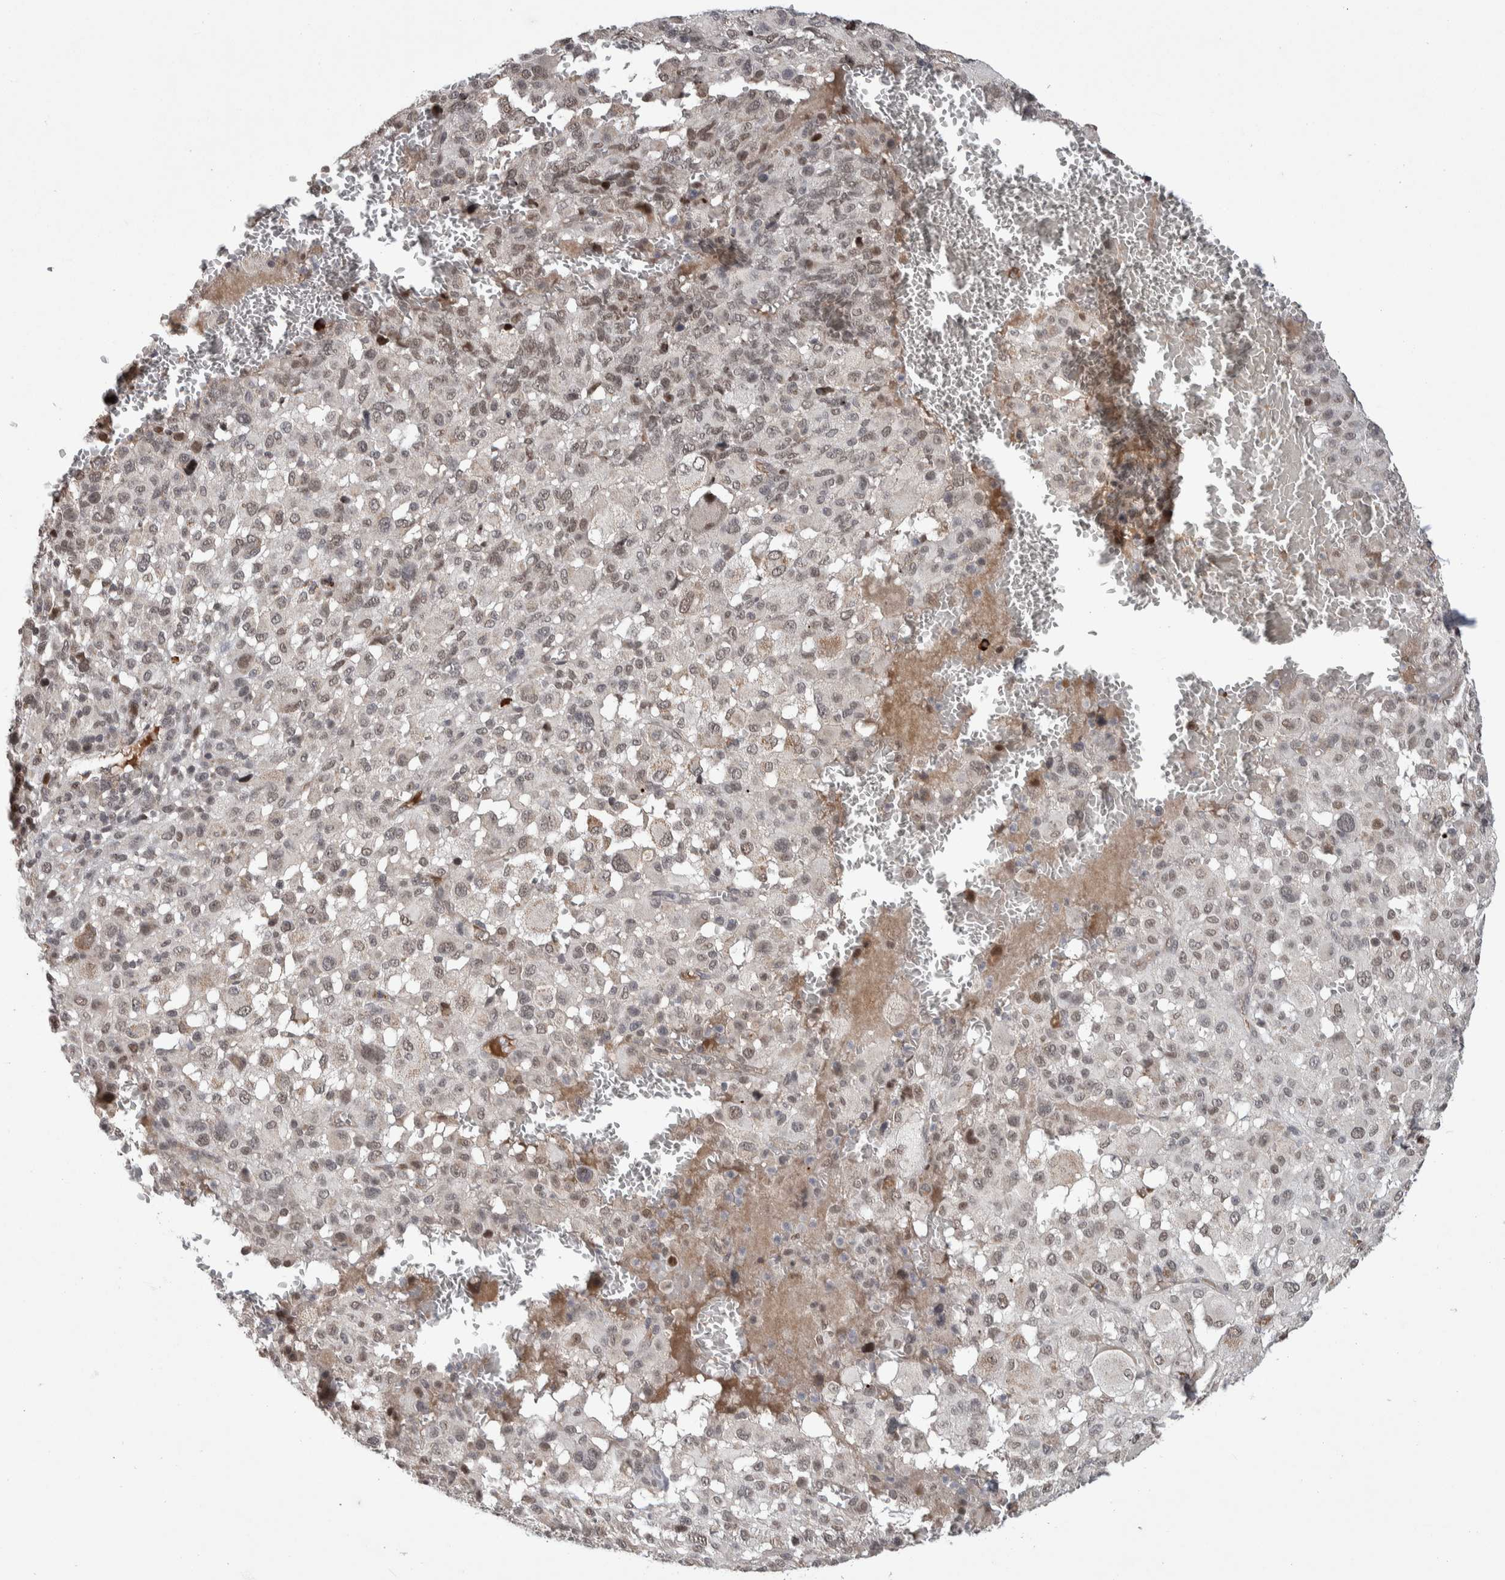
{"staining": {"intensity": "weak", "quantity": "25%-75%", "location": "nuclear"}, "tissue": "melanoma", "cell_type": "Tumor cells", "image_type": "cancer", "snomed": [{"axis": "morphology", "description": "Malignant melanoma, Metastatic site"}, {"axis": "topography", "description": "Skin"}], "caption": "Protein analysis of malignant melanoma (metastatic site) tissue reveals weak nuclear positivity in approximately 25%-75% of tumor cells.", "gene": "ZNF592", "patient": {"sex": "female", "age": 74}}